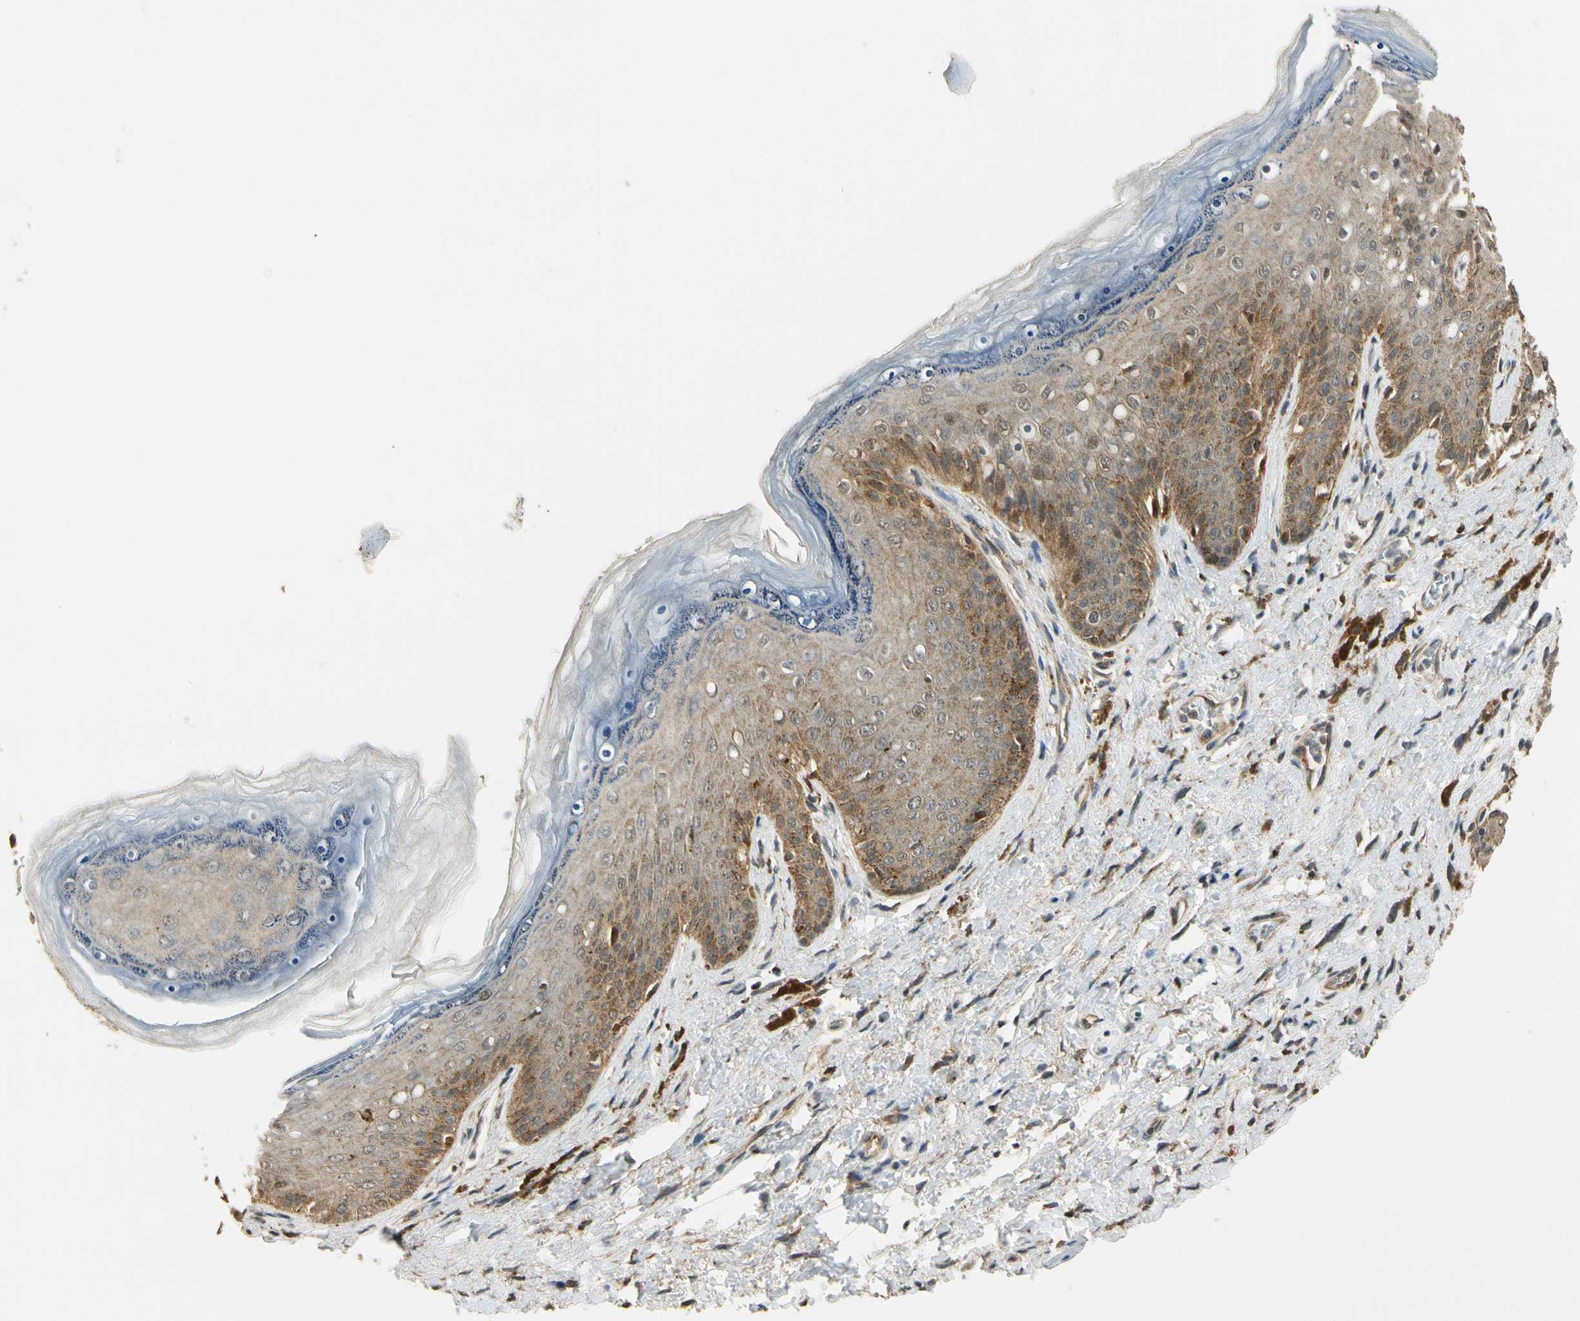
{"staining": {"intensity": "moderate", "quantity": "25%-75%", "location": "cytoplasmic/membranous"}, "tissue": "skin", "cell_type": "Epidermal cells", "image_type": "normal", "snomed": [{"axis": "morphology", "description": "Normal tissue, NOS"}, {"axis": "topography", "description": "Anal"}], "caption": "High-magnification brightfield microscopy of normal skin stained with DAB (3,3'-diaminobenzidine) (brown) and counterstained with hematoxylin (blue). epidermal cells exhibit moderate cytoplasmic/membranous staining is present in approximately25%-75% of cells.", "gene": "LAMTOR1", "patient": {"sex": "female", "age": 46}}